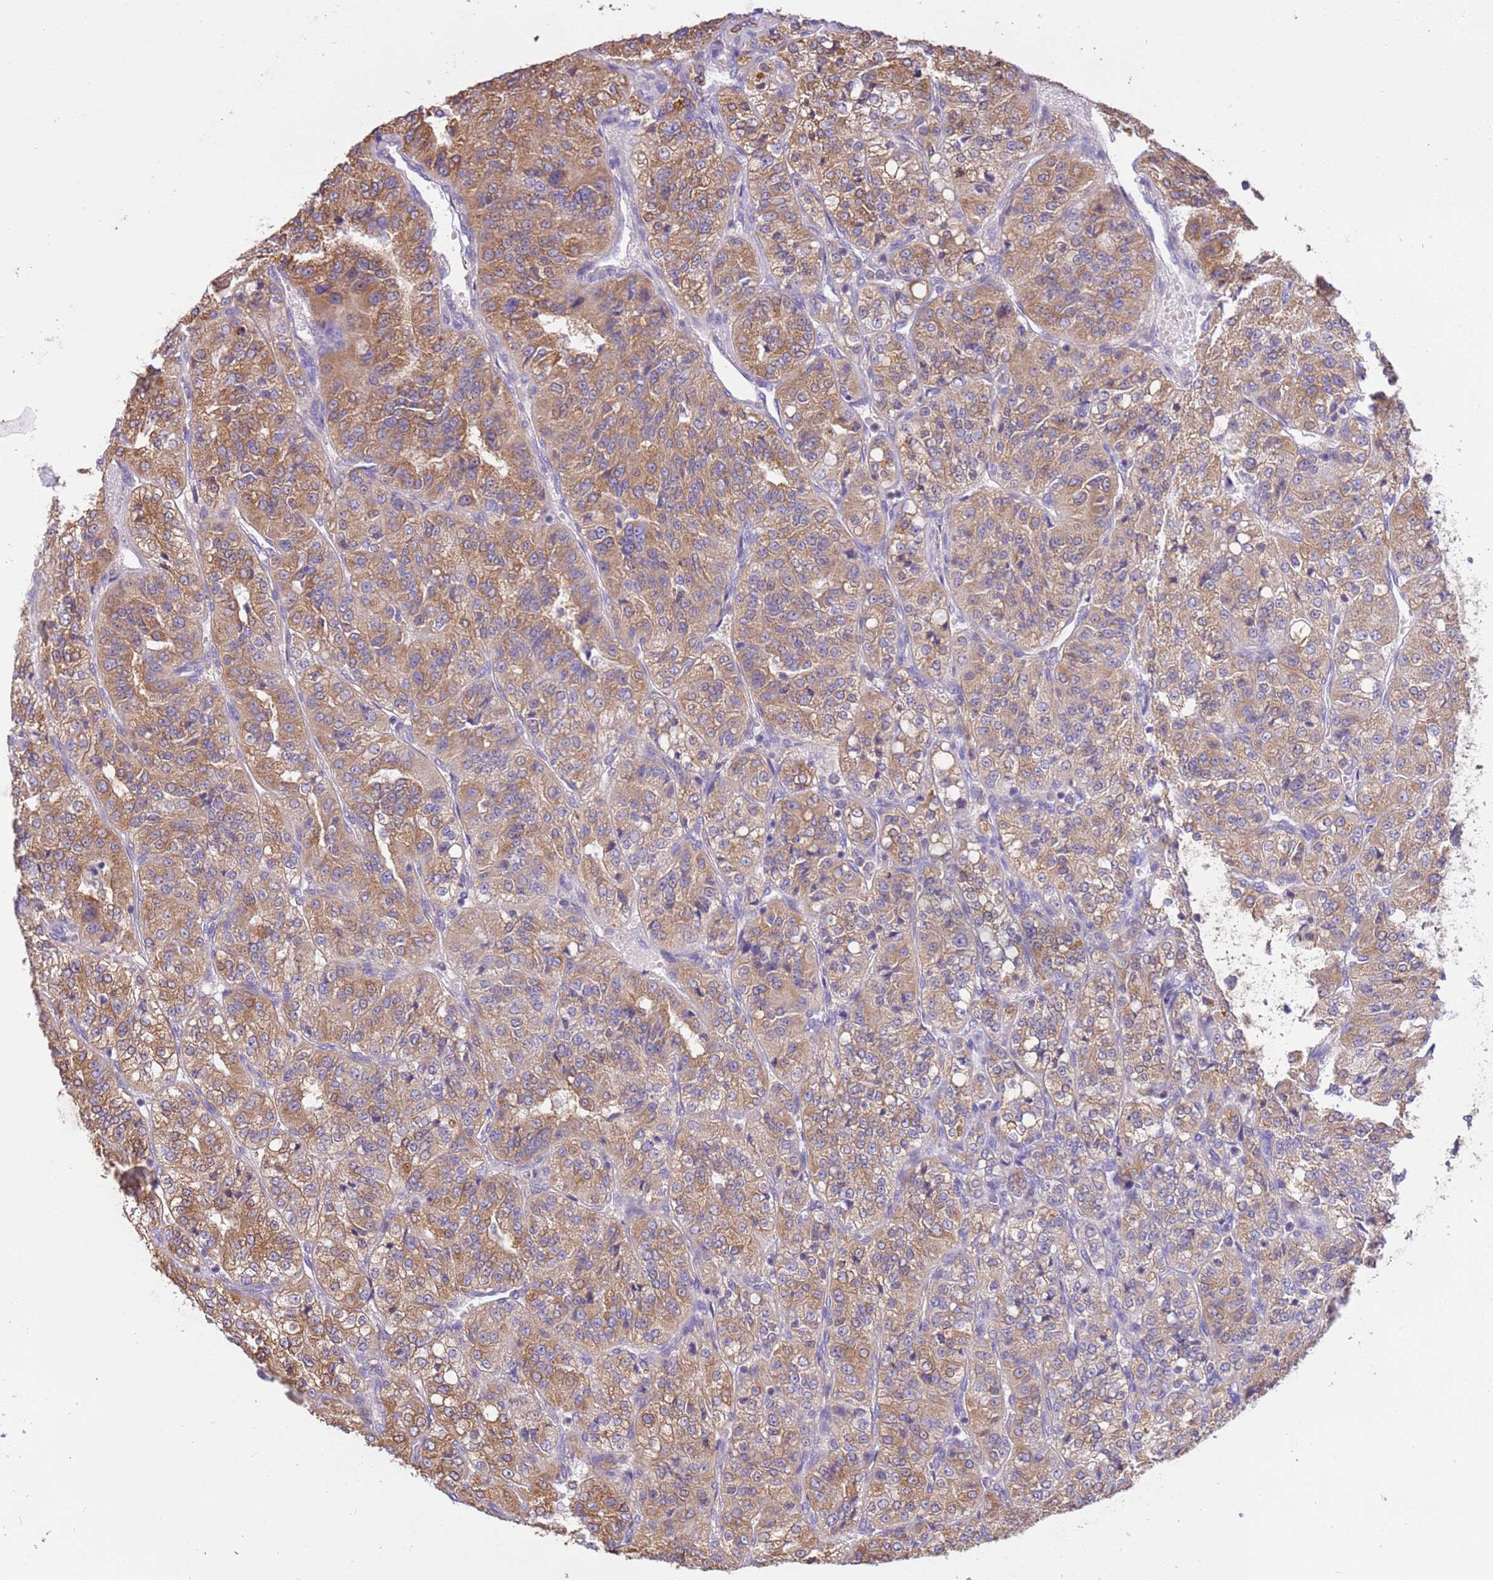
{"staining": {"intensity": "moderate", "quantity": ">75%", "location": "cytoplasmic/membranous"}, "tissue": "renal cancer", "cell_type": "Tumor cells", "image_type": "cancer", "snomed": [{"axis": "morphology", "description": "Adenocarcinoma, NOS"}, {"axis": "topography", "description": "Kidney"}], "caption": "Protein positivity by immunohistochemistry (IHC) displays moderate cytoplasmic/membranous positivity in about >75% of tumor cells in renal adenocarcinoma. The protein of interest is shown in brown color, while the nuclei are stained blue.", "gene": "NAALADL1", "patient": {"sex": "female", "age": 63}}